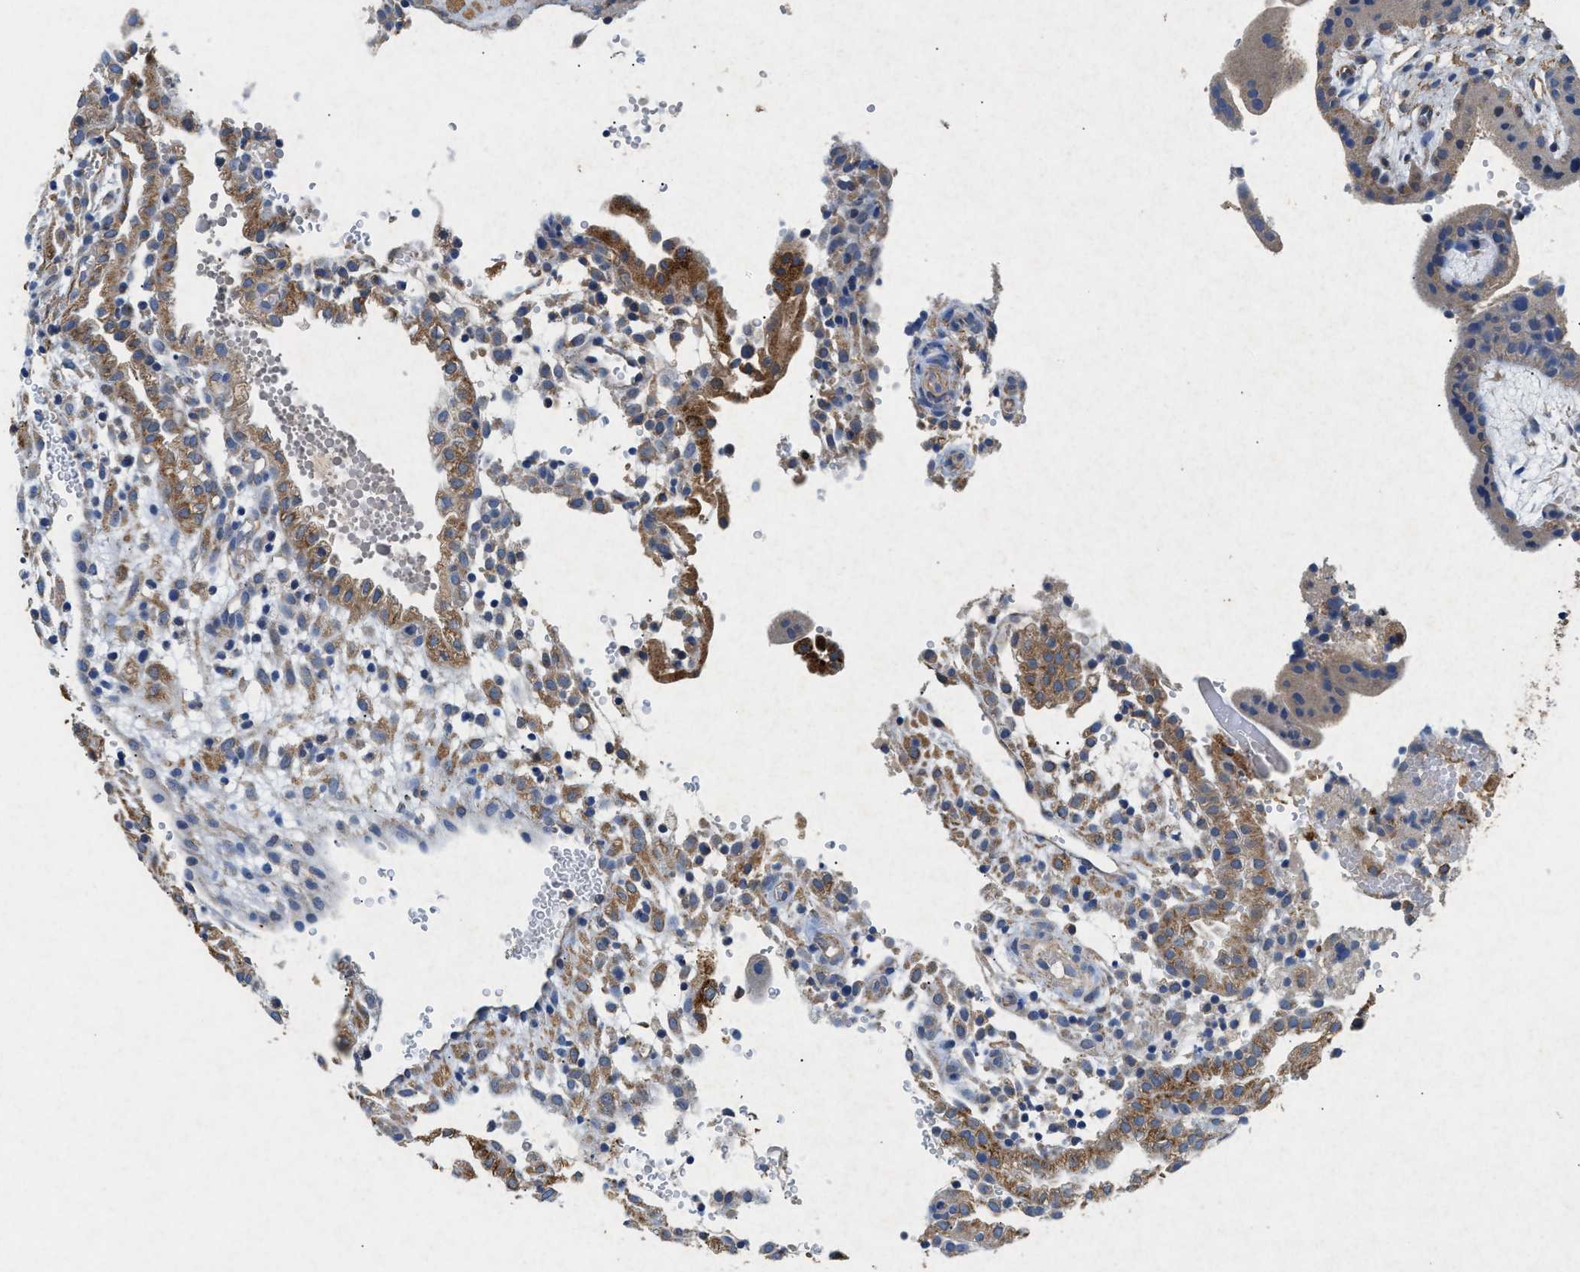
{"staining": {"intensity": "negative", "quantity": "none", "location": "none"}, "tissue": "placenta", "cell_type": "Decidual cells", "image_type": "normal", "snomed": [{"axis": "morphology", "description": "Normal tissue, NOS"}, {"axis": "topography", "description": "Placenta"}], "caption": "Protein analysis of unremarkable placenta displays no significant expression in decidual cells. The staining was performed using DAB to visualize the protein expression in brown, while the nuclei were stained in blue with hematoxylin (Magnification: 20x).", "gene": "CDK15", "patient": {"sex": "female", "age": 18}}